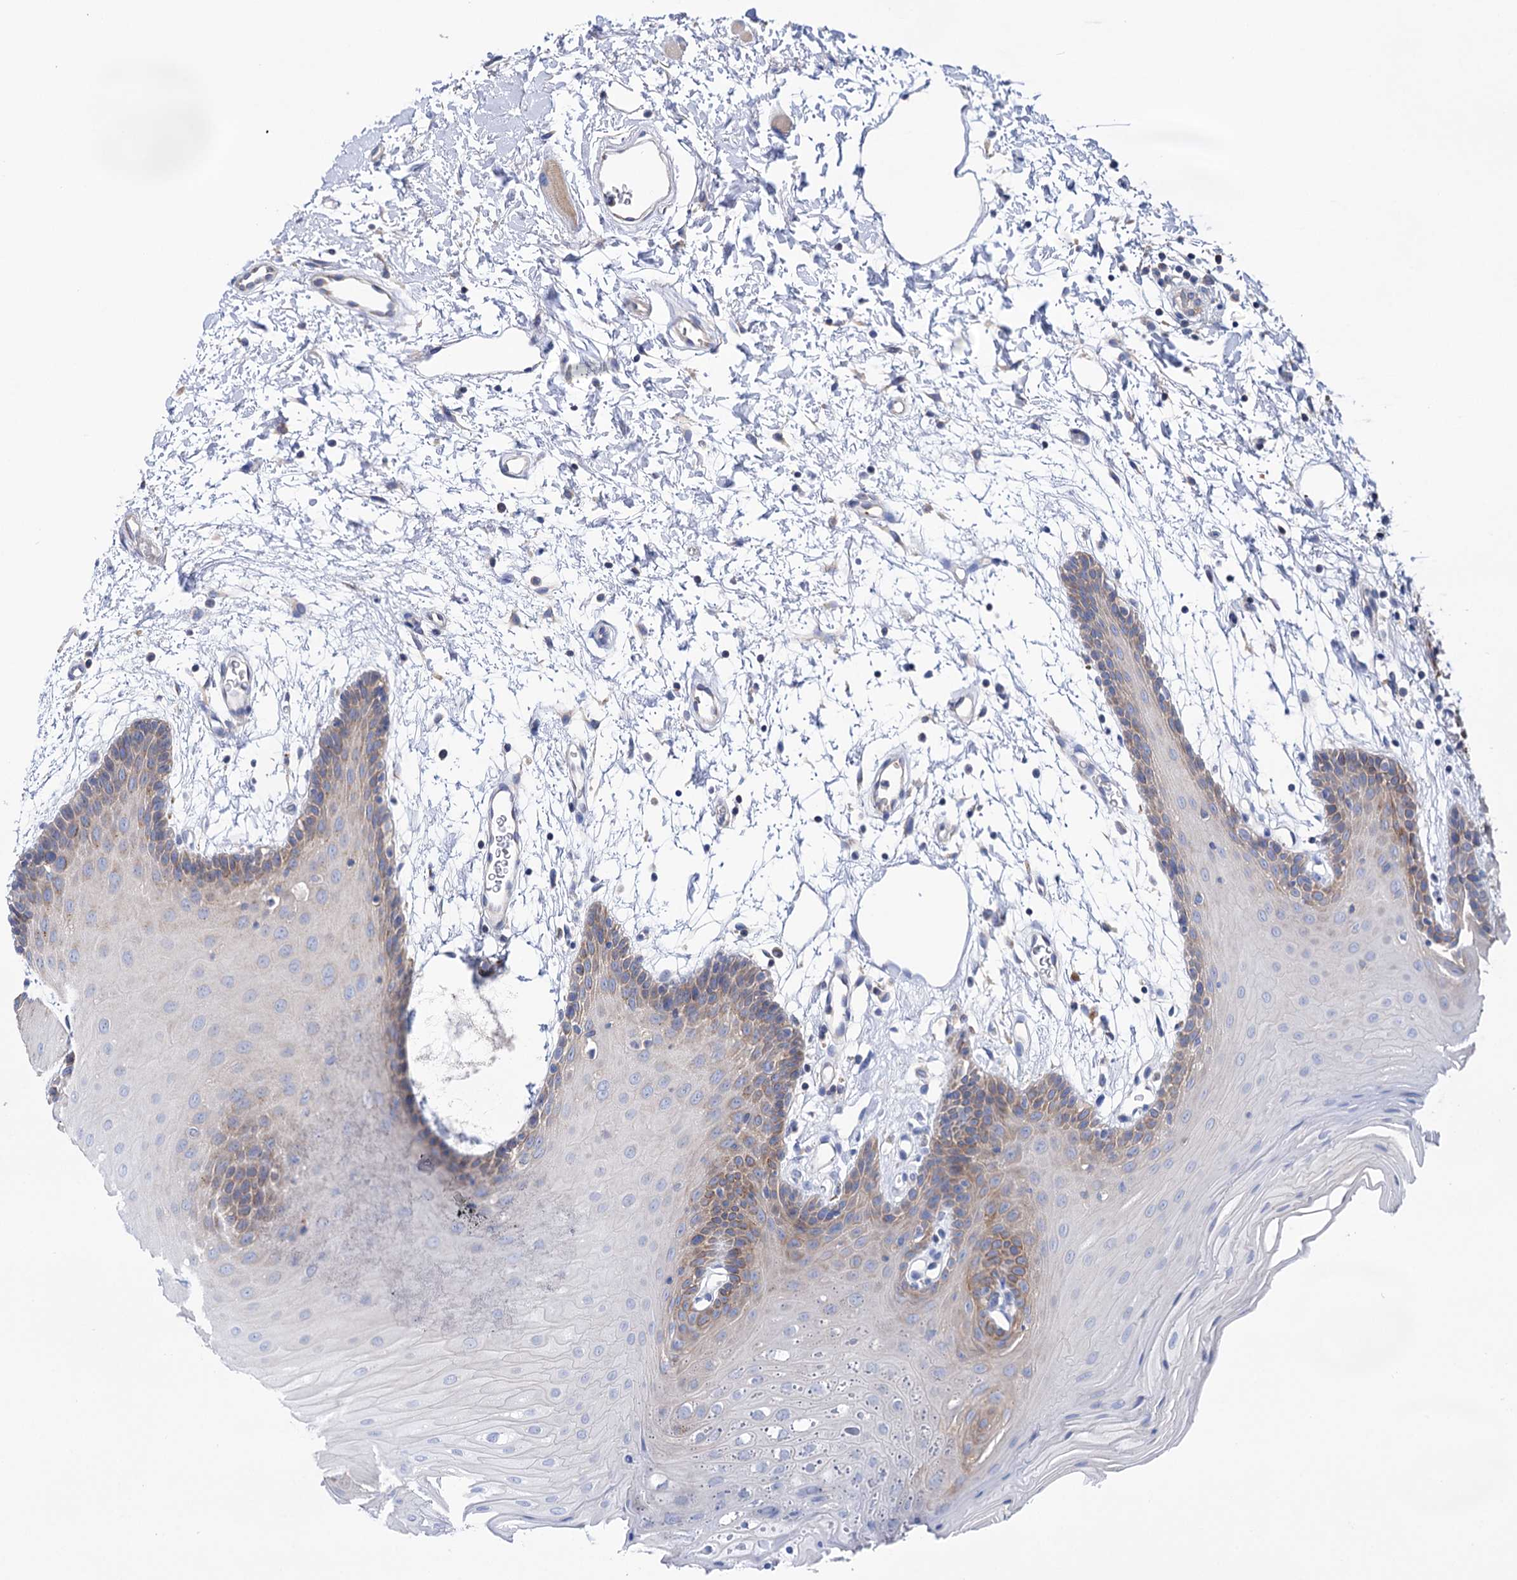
{"staining": {"intensity": "weak", "quantity": "25%-75%", "location": "cytoplasmic/membranous"}, "tissue": "oral mucosa", "cell_type": "Squamous epithelial cells", "image_type": "normal", "snomed": [{"axis": "morphology", "description": "Normal tissue, NOS"}, {"axis": "topography", "description": "Skeletal muscle"}, {"axis": "topography", "description": "Oral tissue"}, {"axis": "topography", "description": "Salivary gland"}, {"axis": "topography", "description": "Peripheral nerve tissue"}], "caption": "A brown stain shows weak cytoplasmic/membranous expression of a protein in squamous epithelial cells of benign oral mucosa.", "gene": "BBS4", "patient": {"sex": "male", "age": 54}}